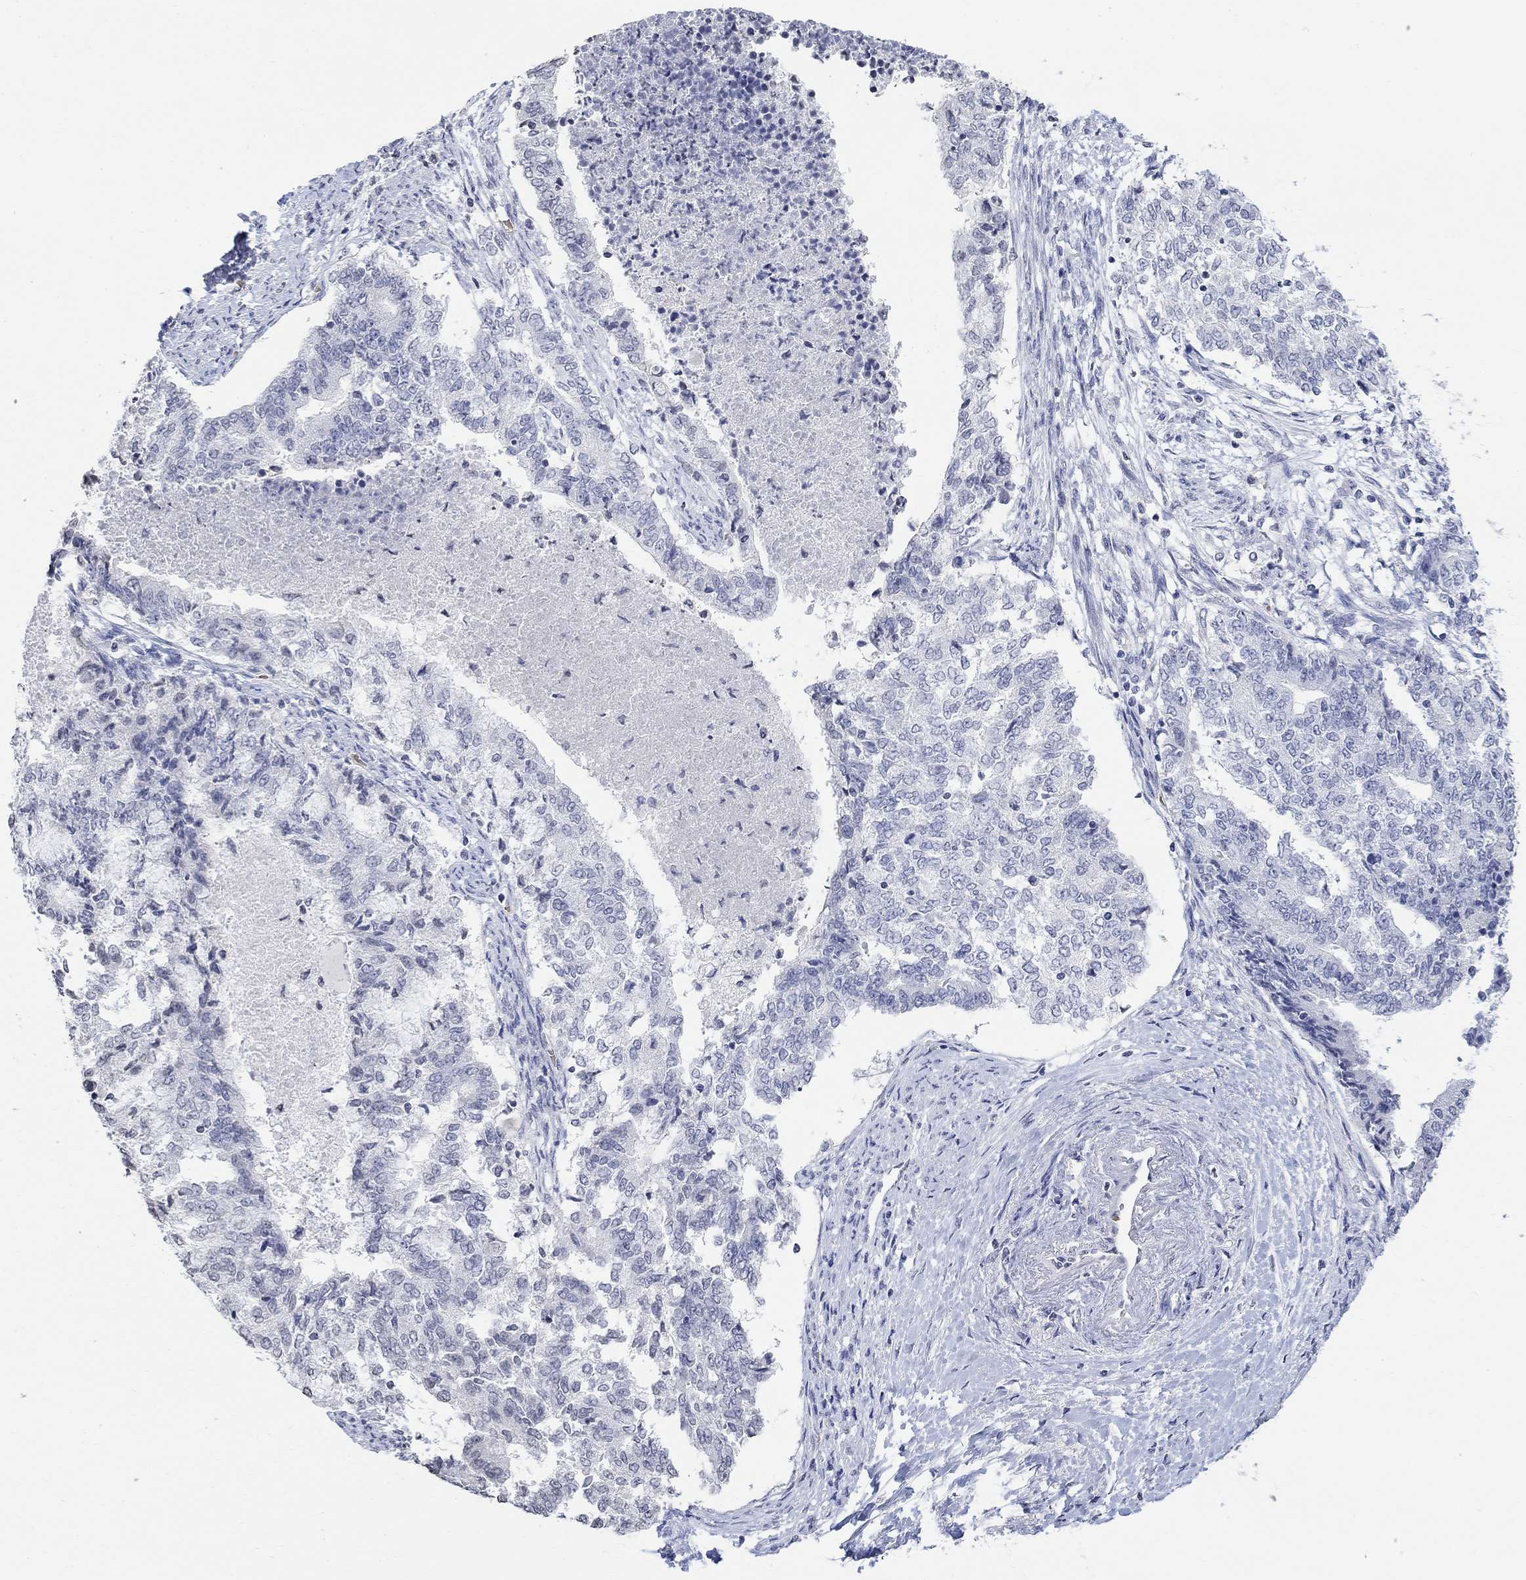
{"staining": {"intensity": "negative", "quantity": "none", "location": "none"}, "tissue": "endometrial cancer", "cell_type": "Tumor cells", "image_type": "cancer", "snomed": [{"axis": "morphology", "description": "Adenocarcinoma, NOS"}, {"axis": "topography", "description": "Endometrium"}], "caption": "Immunohistochemistry micrograph of endometrial cancer stained for a protein (brown), which exhibits no staining in tumor cells. (DAB immunohistochemistry (IHC) with hematoxylin counter stain).", "gene": "TMEM255A", "patient": {"sex": "female", "age": 65}}